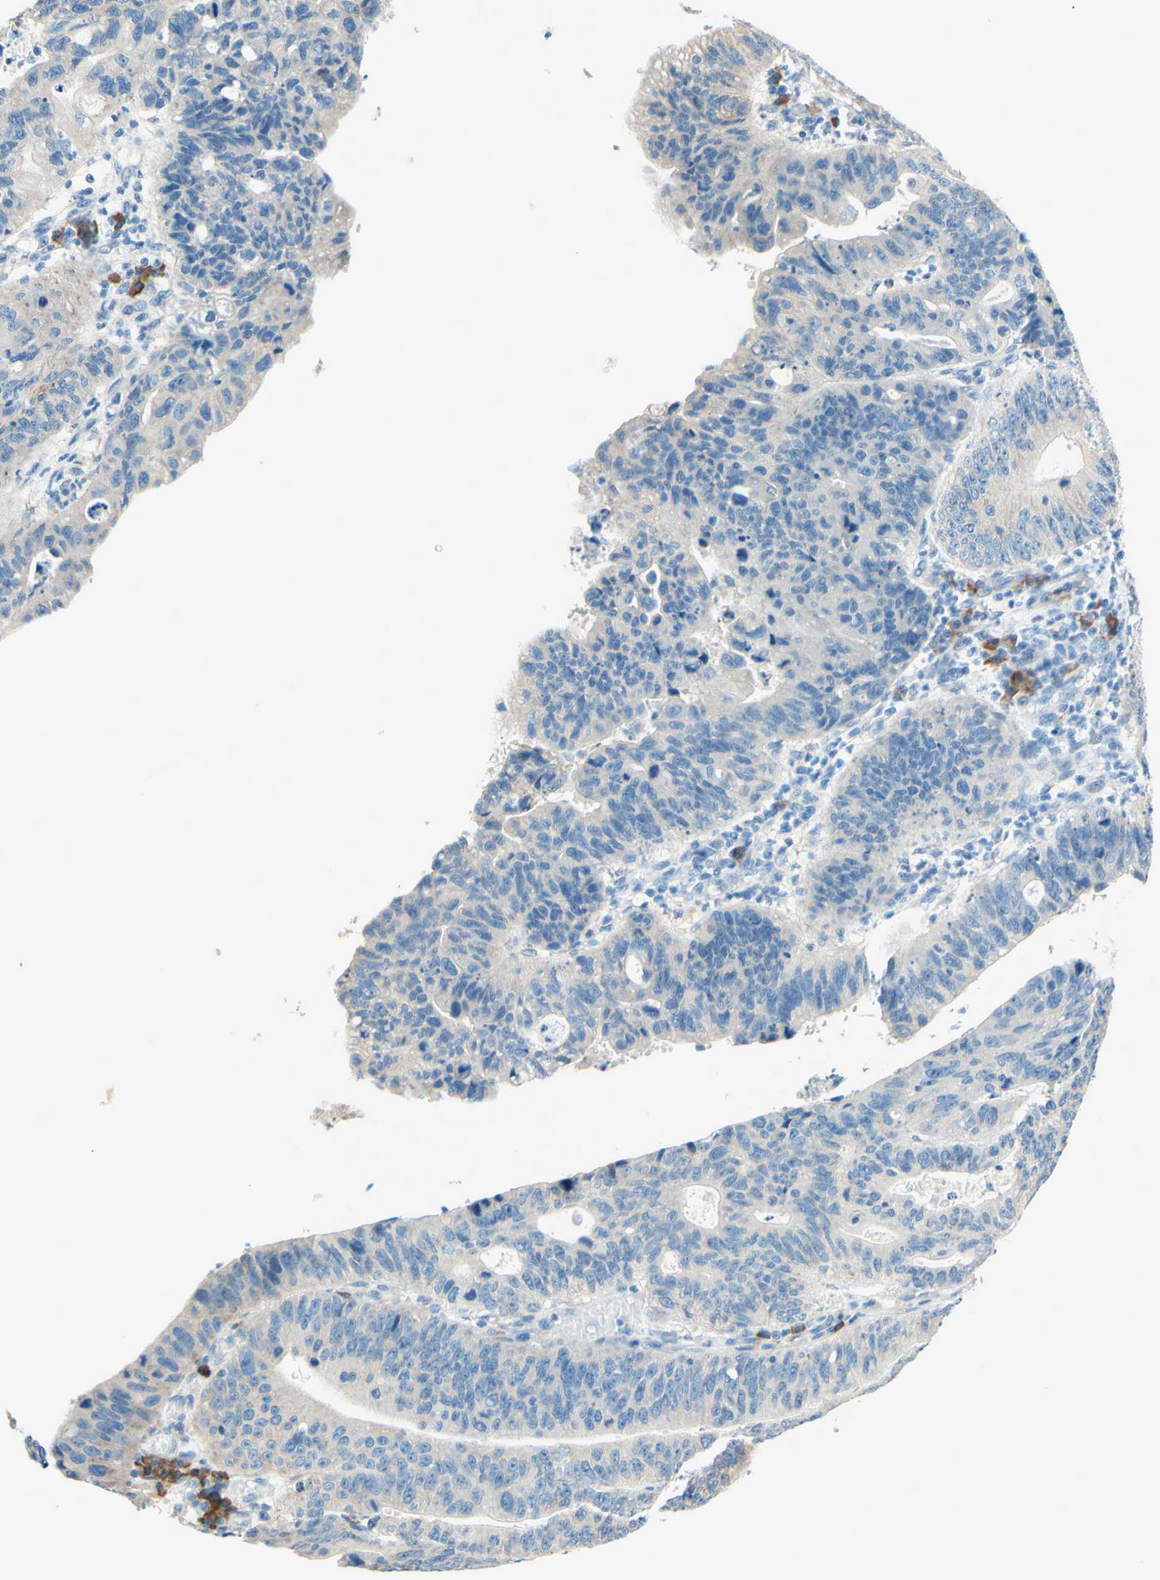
{"staining": {"intensity": "negative", "quantity": "none", "location": "none"}, "tissue": "stomach cancer", "cell_type": "Tumor cells", "image_type": "cancer", "snomed": [{"axis": "morphology", "description": "Adenocarcinoma, NOS"}, {"axis": "topography", "description": "Stomach"}], "caption": "IHC photomicrograph of neoplastic tissue: stomach adenocarcinoma stained with DAB demonstrates no significant protein positivity in tumor cells.", "gene": "PASD1", "patient": {"sex": "male", "age": 59}}